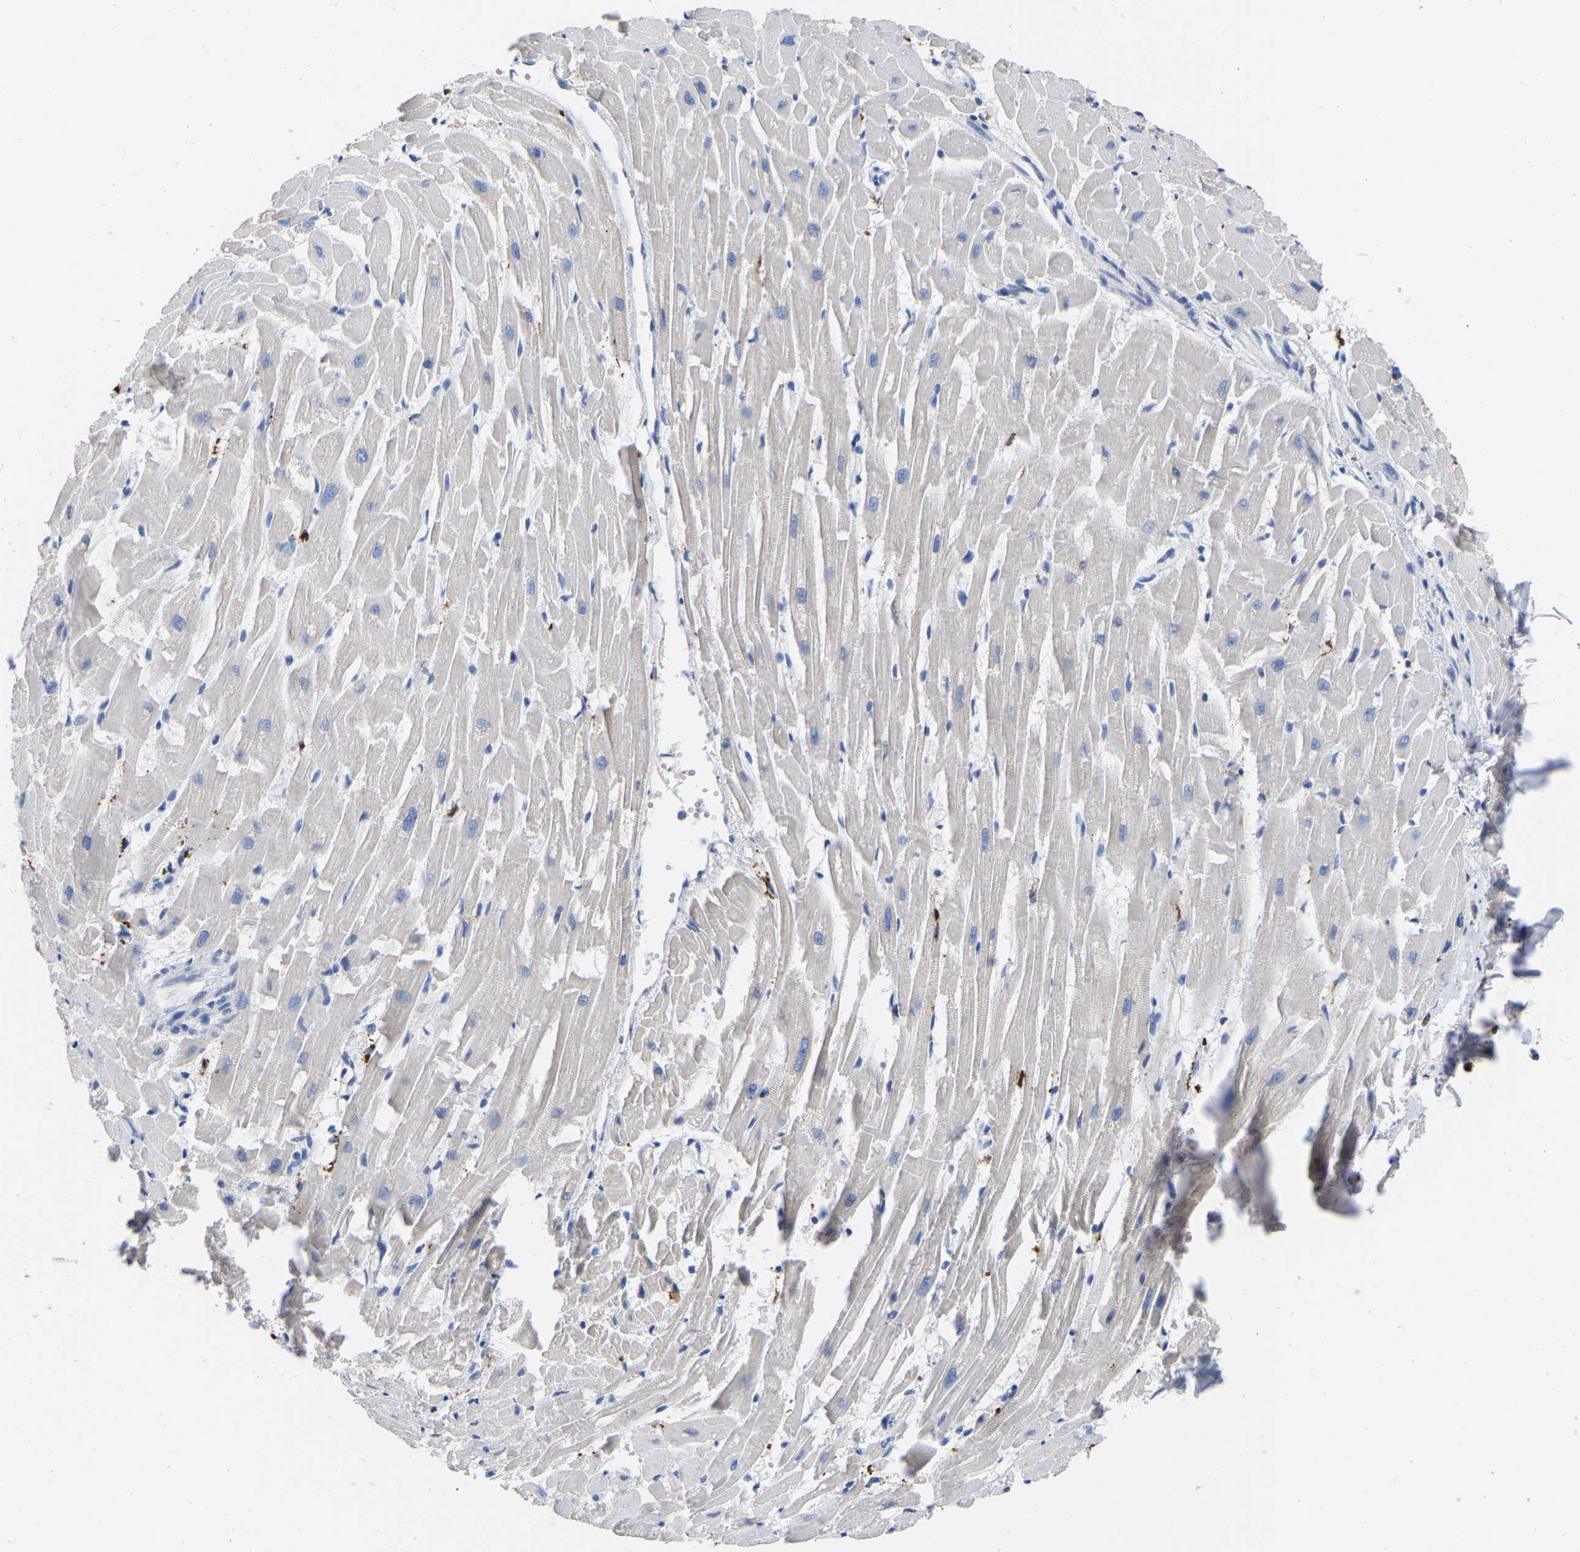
{"staining": {"intensity": "negative", "quantity": "none", "location": "none"}, "tissue": "heart muscle", "cell_type": "Cardiomyocytes", "image_type": "normal", "snomed": [{"axis": "morphology", "description": "Normal tissue, NOS"}, {"axis": "topography", "description": "Heart"}], "caption": "Image shows no protein expression in cardiomyocytes of benign heart muscle. (IHC, brightfield microscopy, high magnification).", "gene": "ULBP2", "patient": {"sex": "female", "age": 19}}